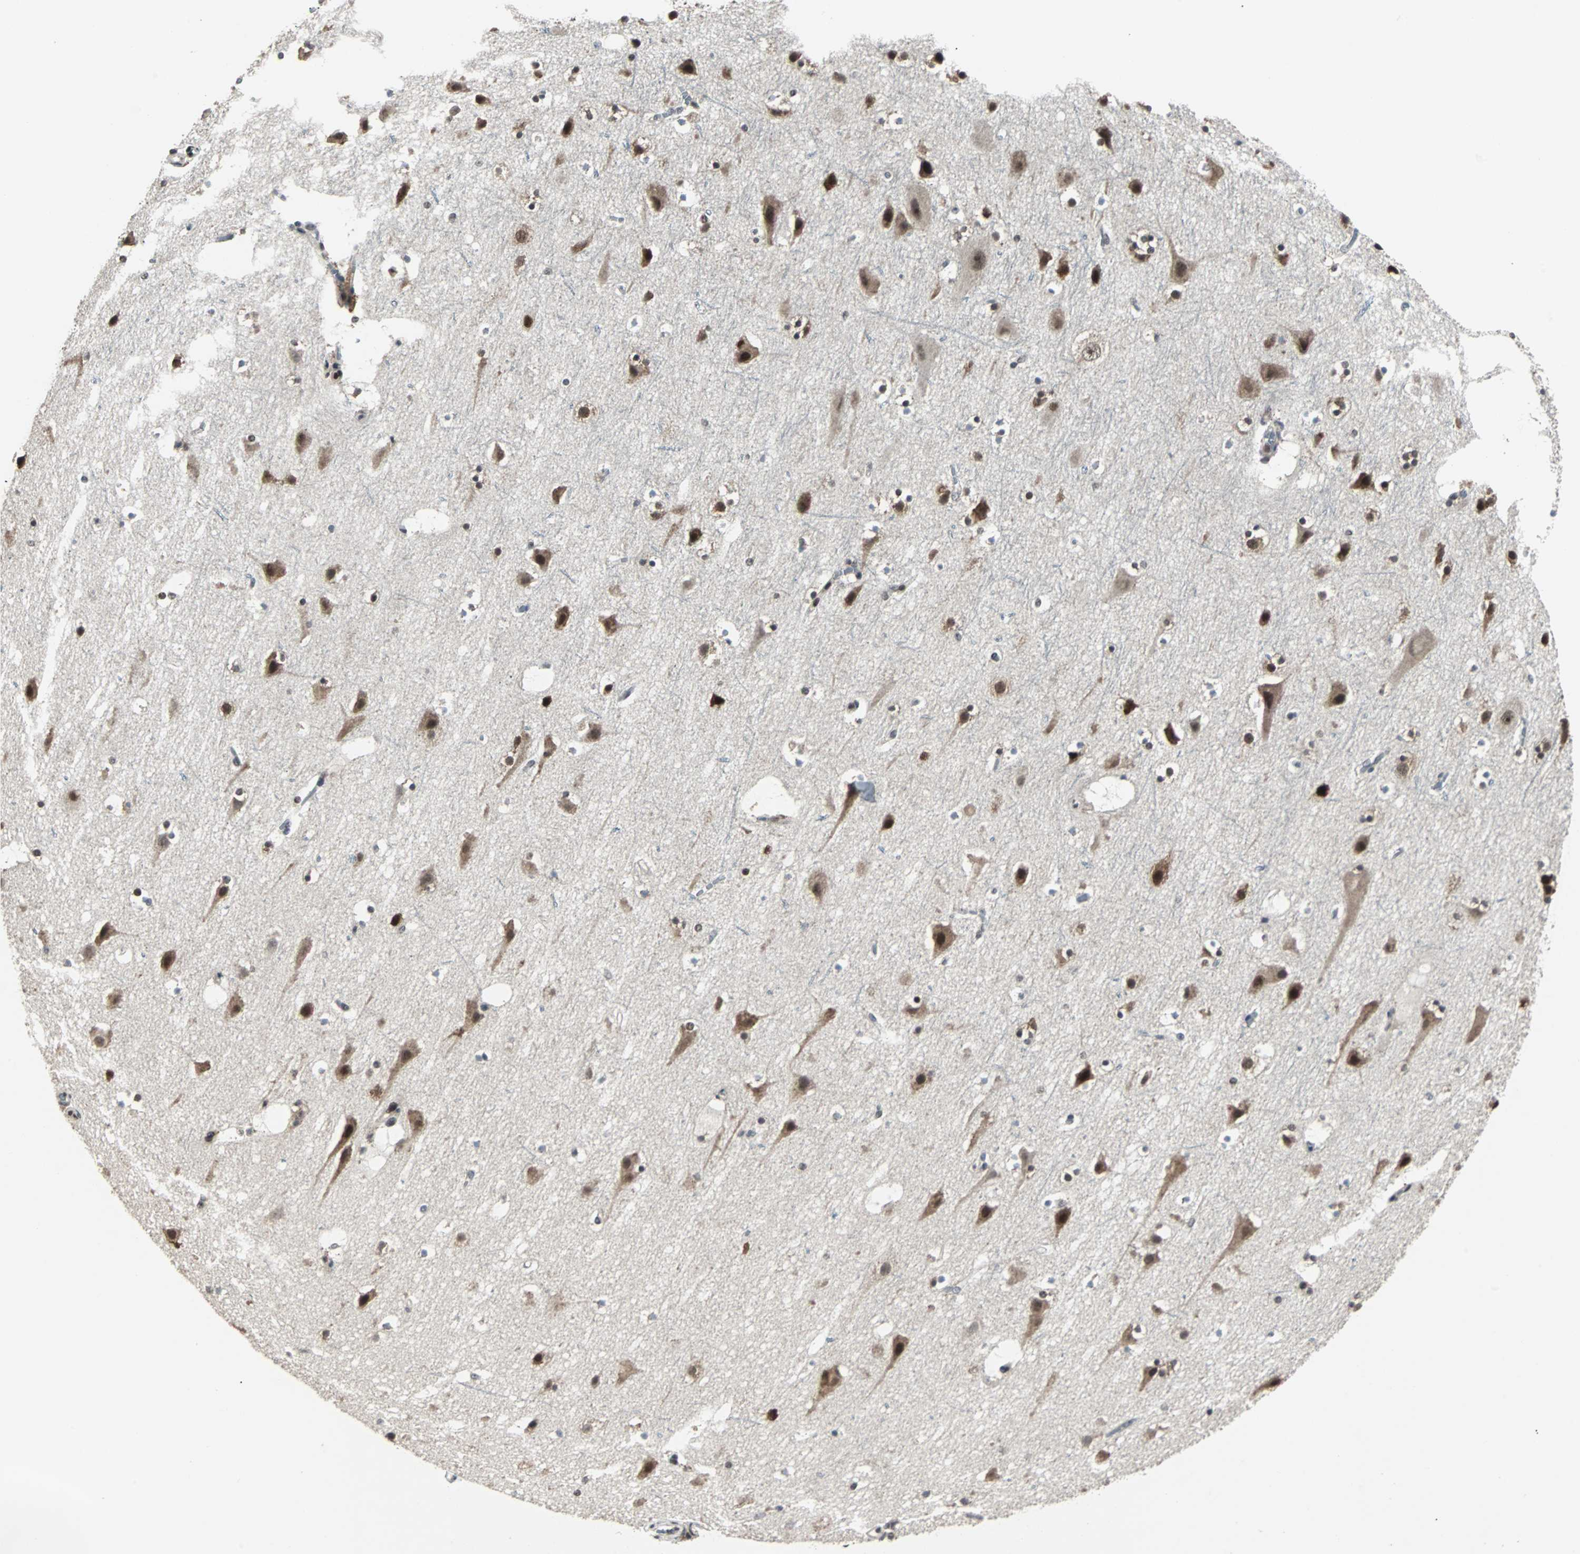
{"staining": {"intensity": "moderate", "quantity": "<25%", "location": "cytoplasmic/membranous"}, "tissue": "cerebral cortex", "cell_type": "Endothelial cells", "image_type": "normal", "snomed": [{"axis": "morphology", "description": "Normal tissue, NOS"}, {"axis": "topography", "description": "Cerebral cortex"}], "caption": "The micrograph displays a brown stain indicating the presence of a protein in the cytoplasmic/membranous of endothelial cells in cerebral cortex.", "gene": "TERF2IP", "patient": {"sex": "male", "age": 45}}